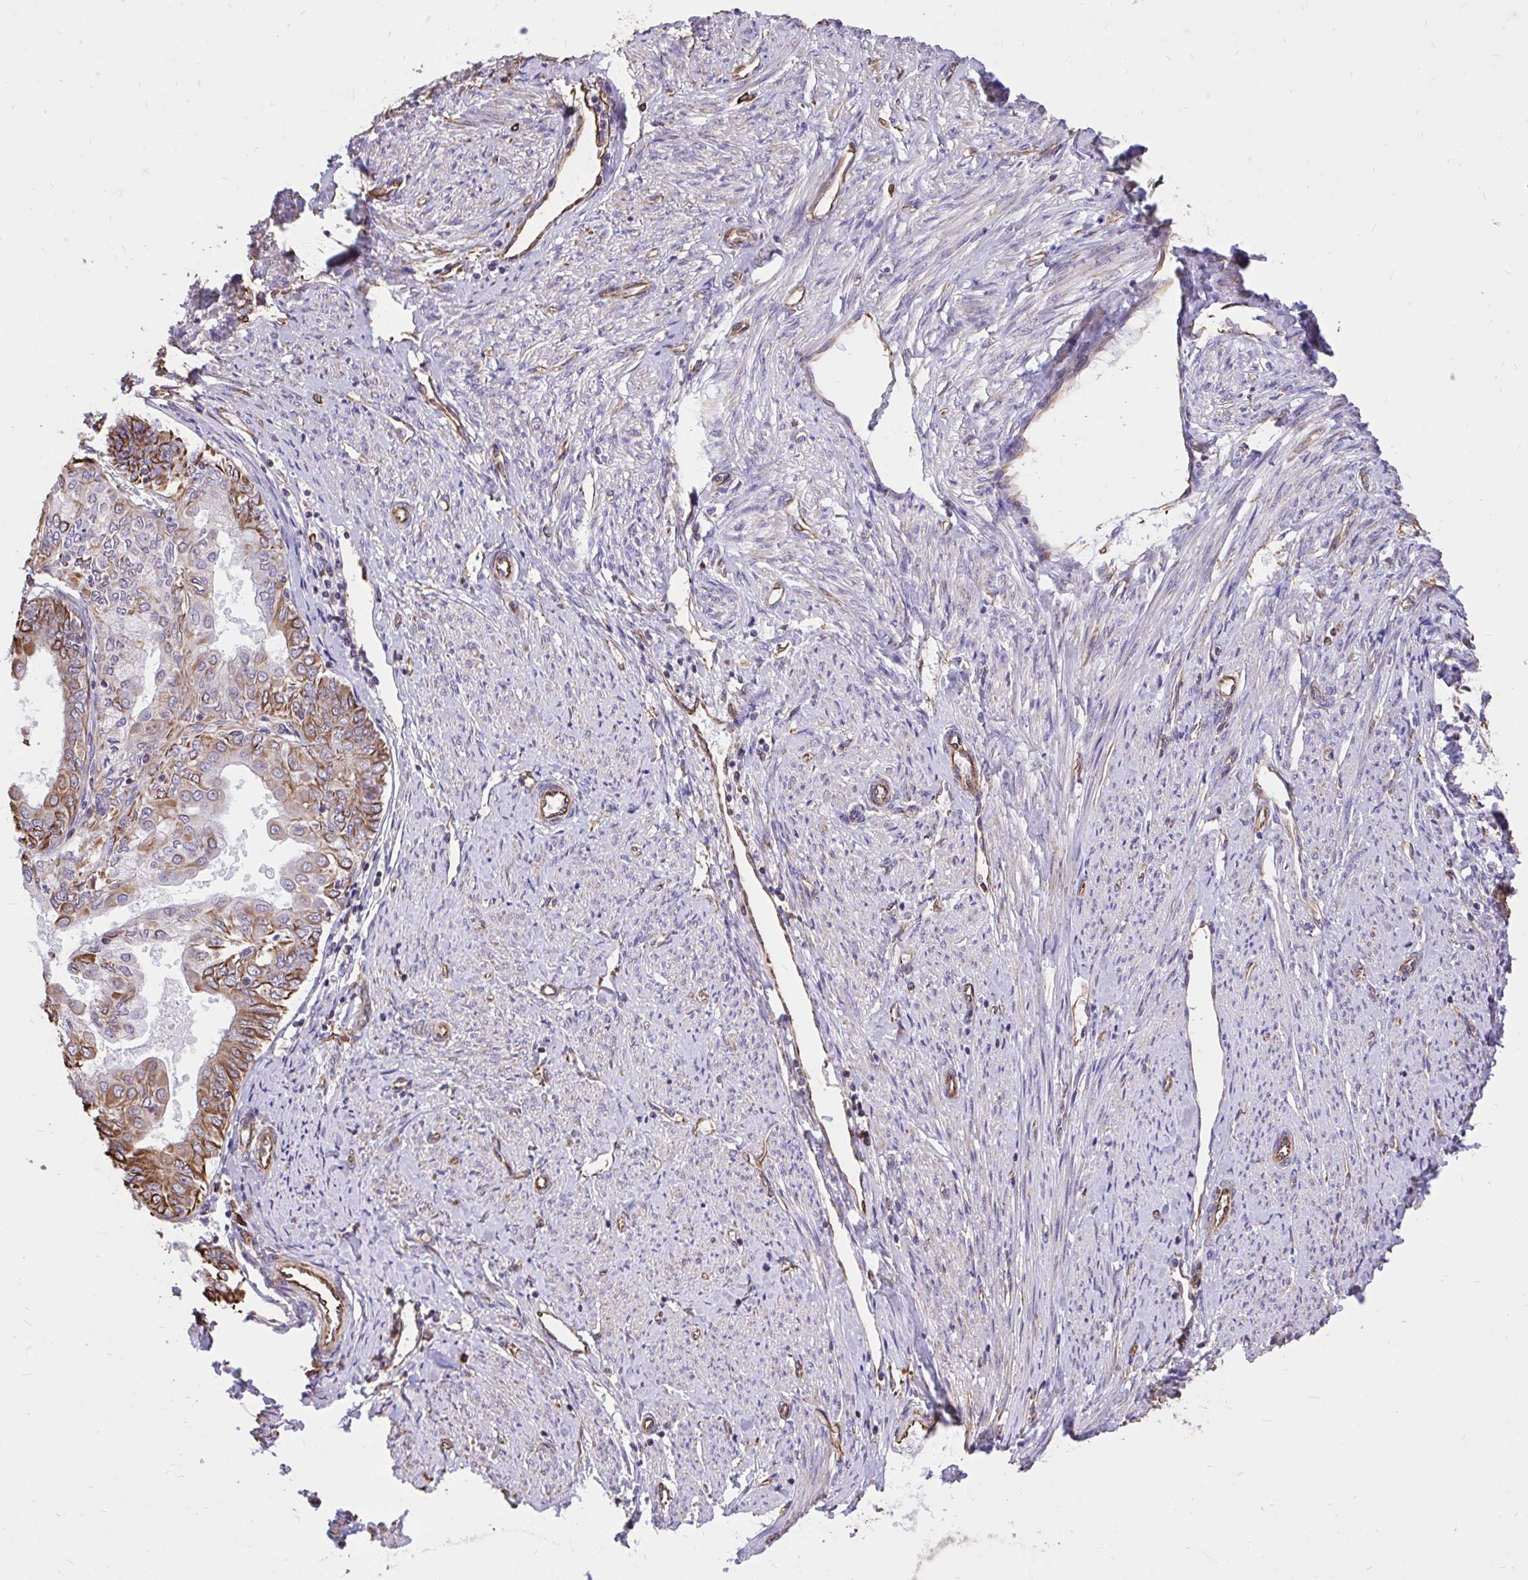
{"staining": {"intensity": "moderate", "quantity": ">75%", "location": "cytoplasmic/membranous"}, "tissue": "endometrial cancer", "cell_type": "Tumor cells", "image_type": "cancer", "snomed": [{"axis": "morphology", "description": "Adenocarcinoma, NOS"}, {"axis": "topography", "description": "Endometrium"}], "caption": "Endometrial adenocarcinoma stained with DAB (3,3'-diaminobenzidine) immunohistochemistry (IHC) reveals medium levels of moderate cytoplasmic/membranous staining in approximately >75% of tumor cells.", "gene": "RNF103", "patient": {"sex": "female", "age": 68}}